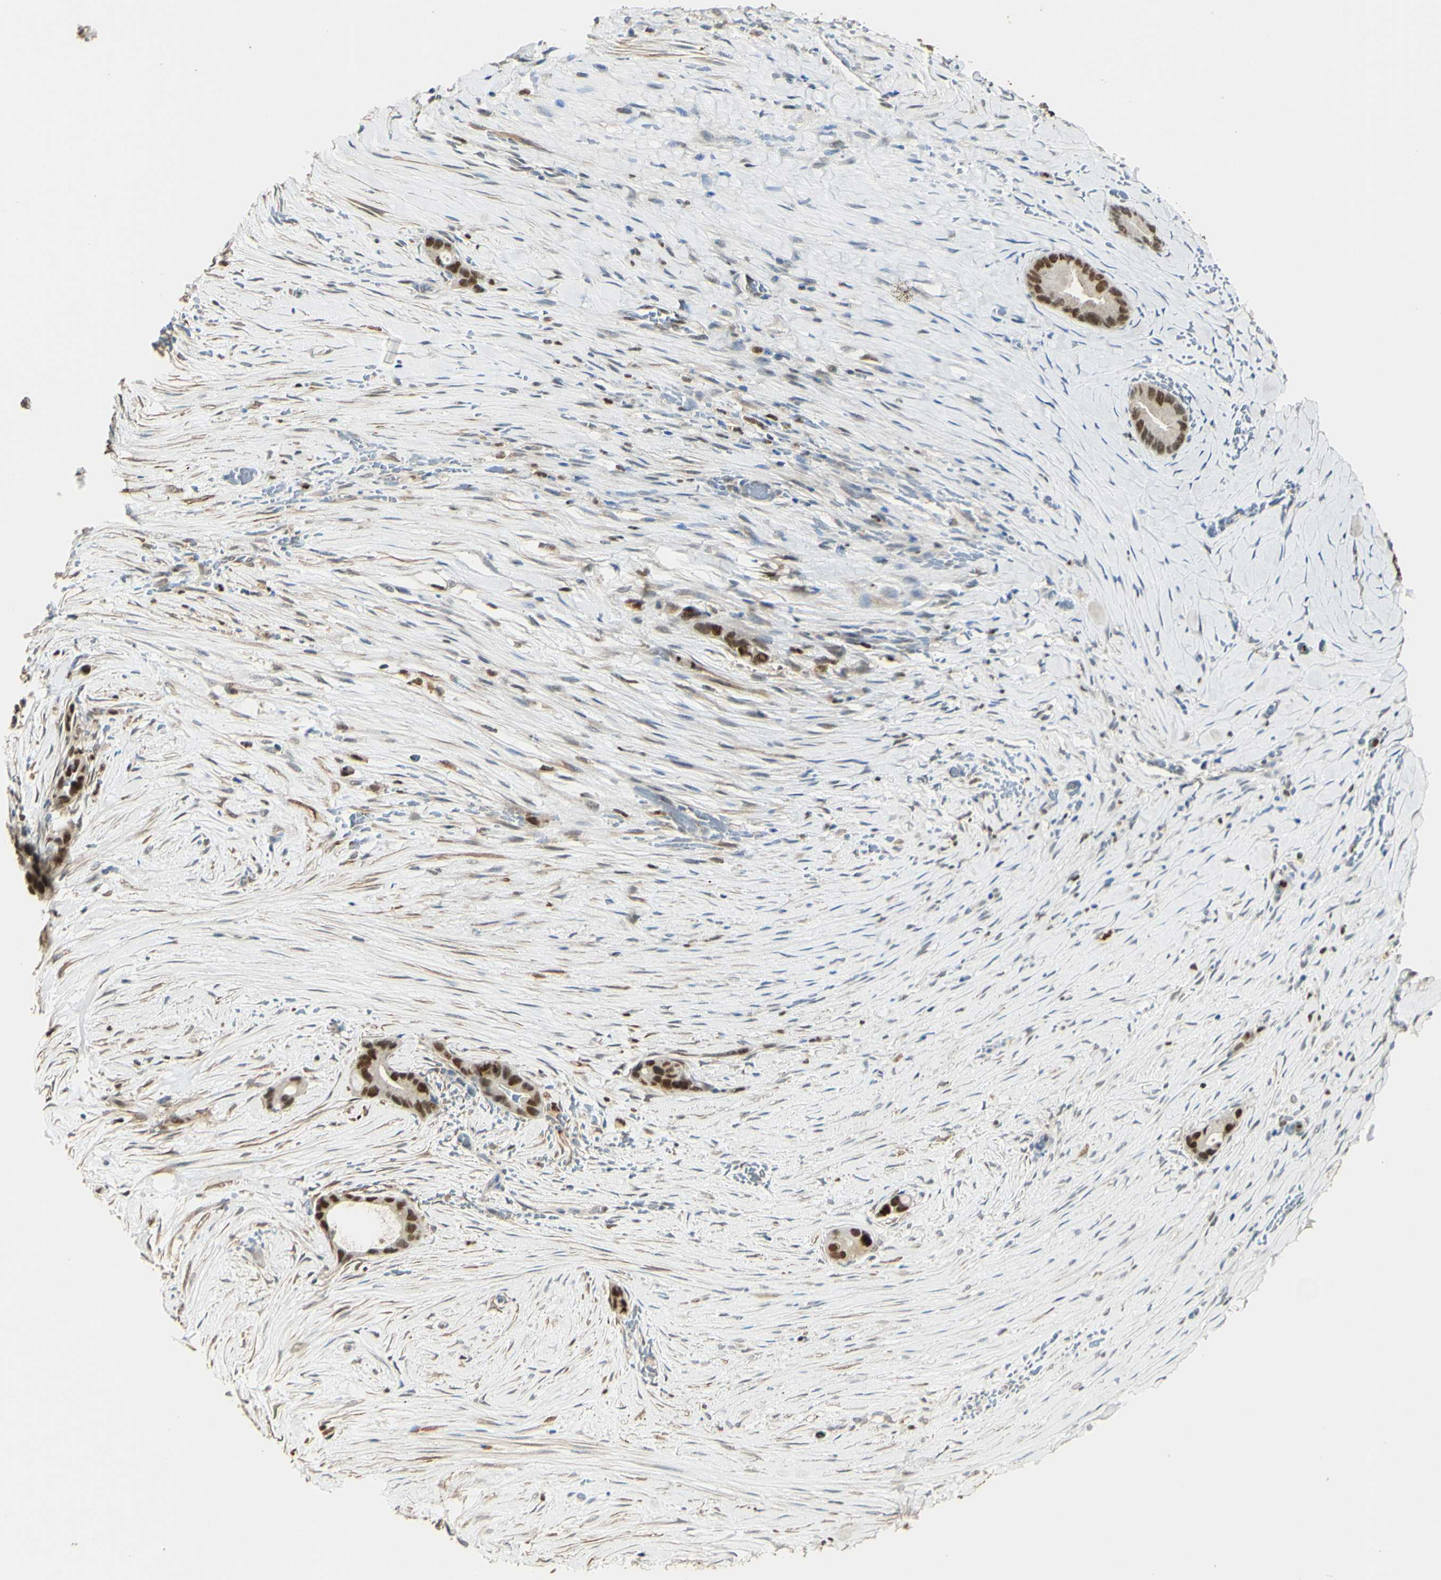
{"staining": {"intensity": "strong", "quantity": ">75%", "location": "nuclear"}, "tissue": "liver cancer", "cell_type": "Tumor cells", "image_type": "cancer", "snomed": [{"axis": "morphology", "description": "Cholangiocarcinoma"}, {"axis": "topography", "description": "Liver"}], "caption": "Tumor cells display strong nuclear staining in approximately >75% of cells in liver cholangiocarcinoma.", "gene": "MAP3K4", "patient": {"sex": "female", "age": 55}}